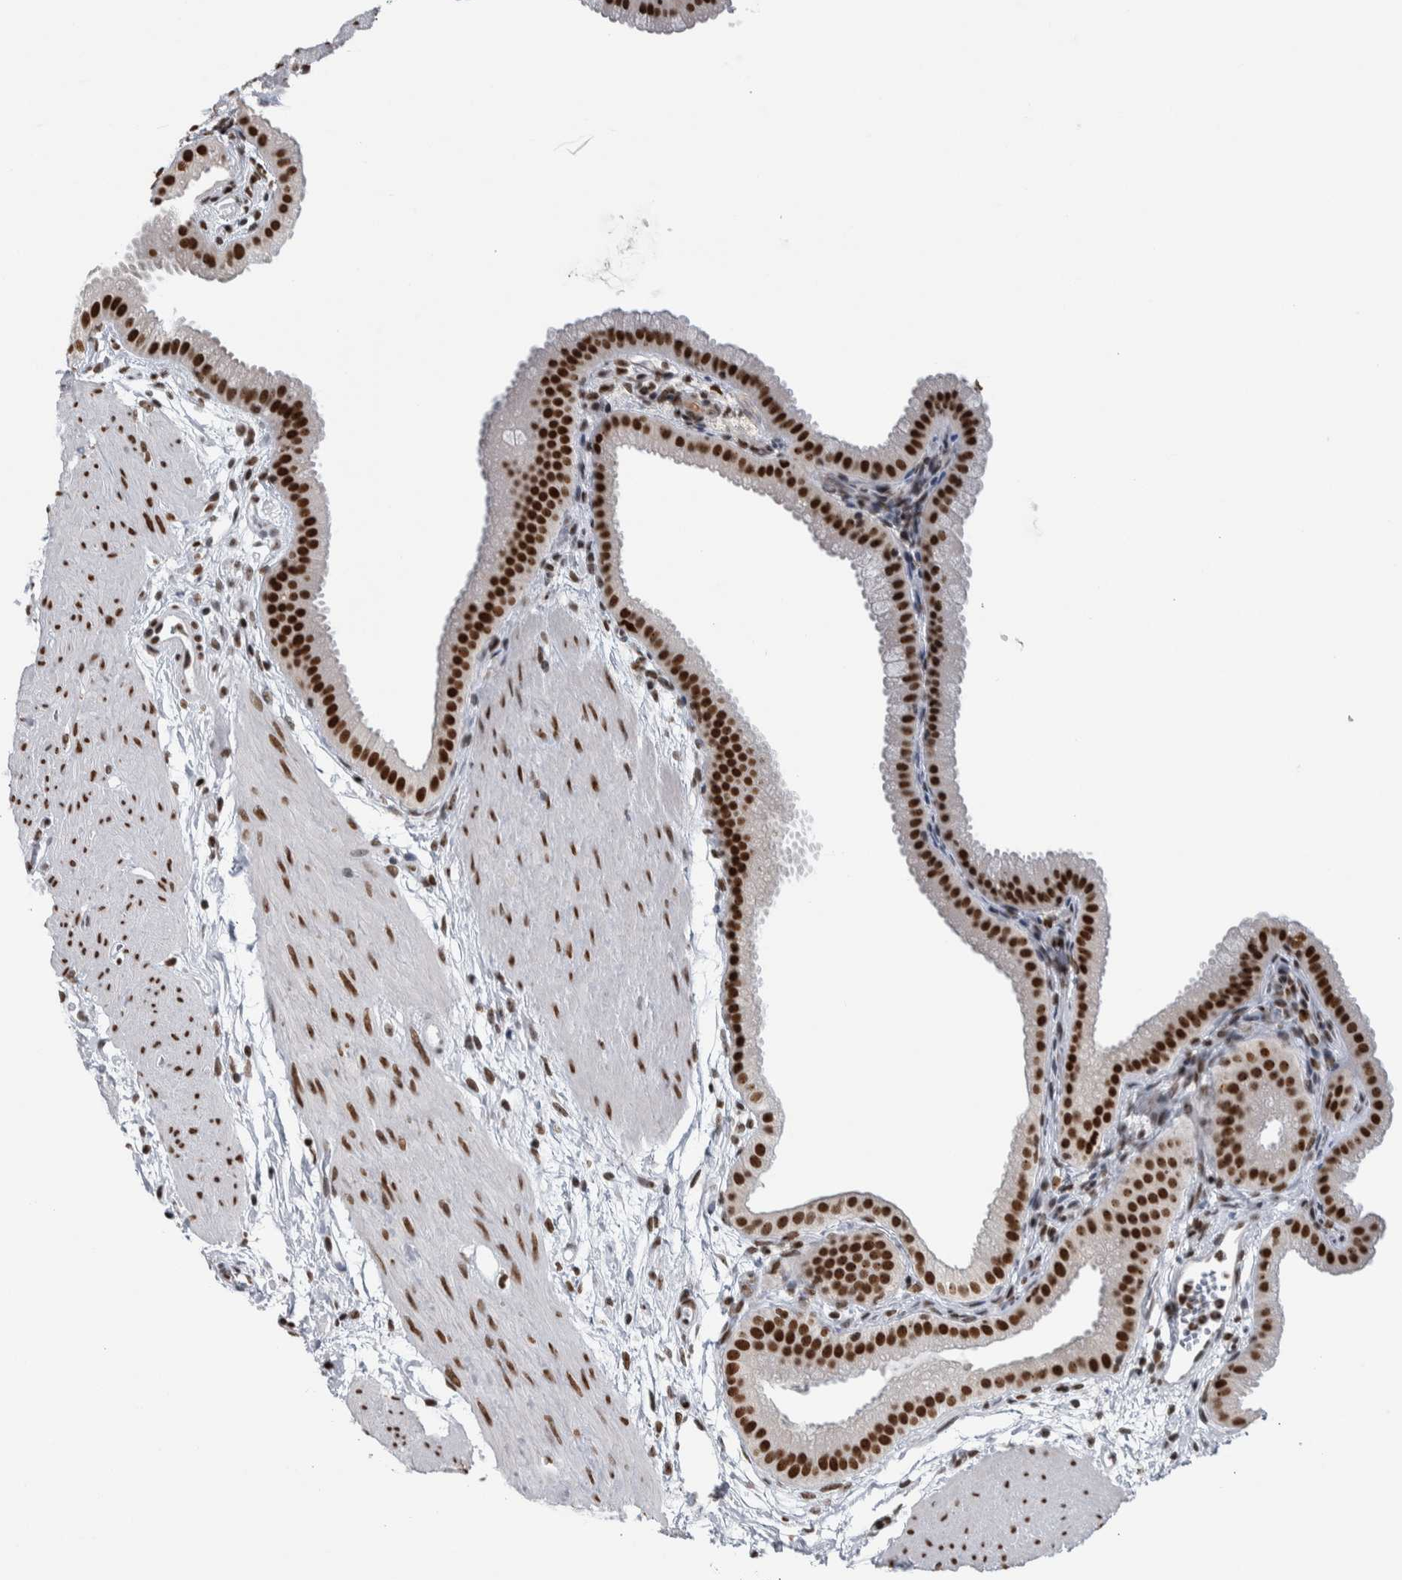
{"staining": {"intensity": "strong", "quantity": ">75%", "location": "nuclear"}, "tissue": "gallbladder", "cell_type": "Glandular cells", "image_type": "normal", "snomed": [{"axis": "morphology", "description": "Normal tissue, NOS"}, {"axis": "topography", "description": "Gallbladder"}], "caption": "Immunohistochemistry image of benign gallbladder stained for a protein (brown), which reveals high levels of strong nuclear expression in approximately >75% of glandular cells.", "gene": "TOP2B", "patient": {"sex": "female", "age": 64}}